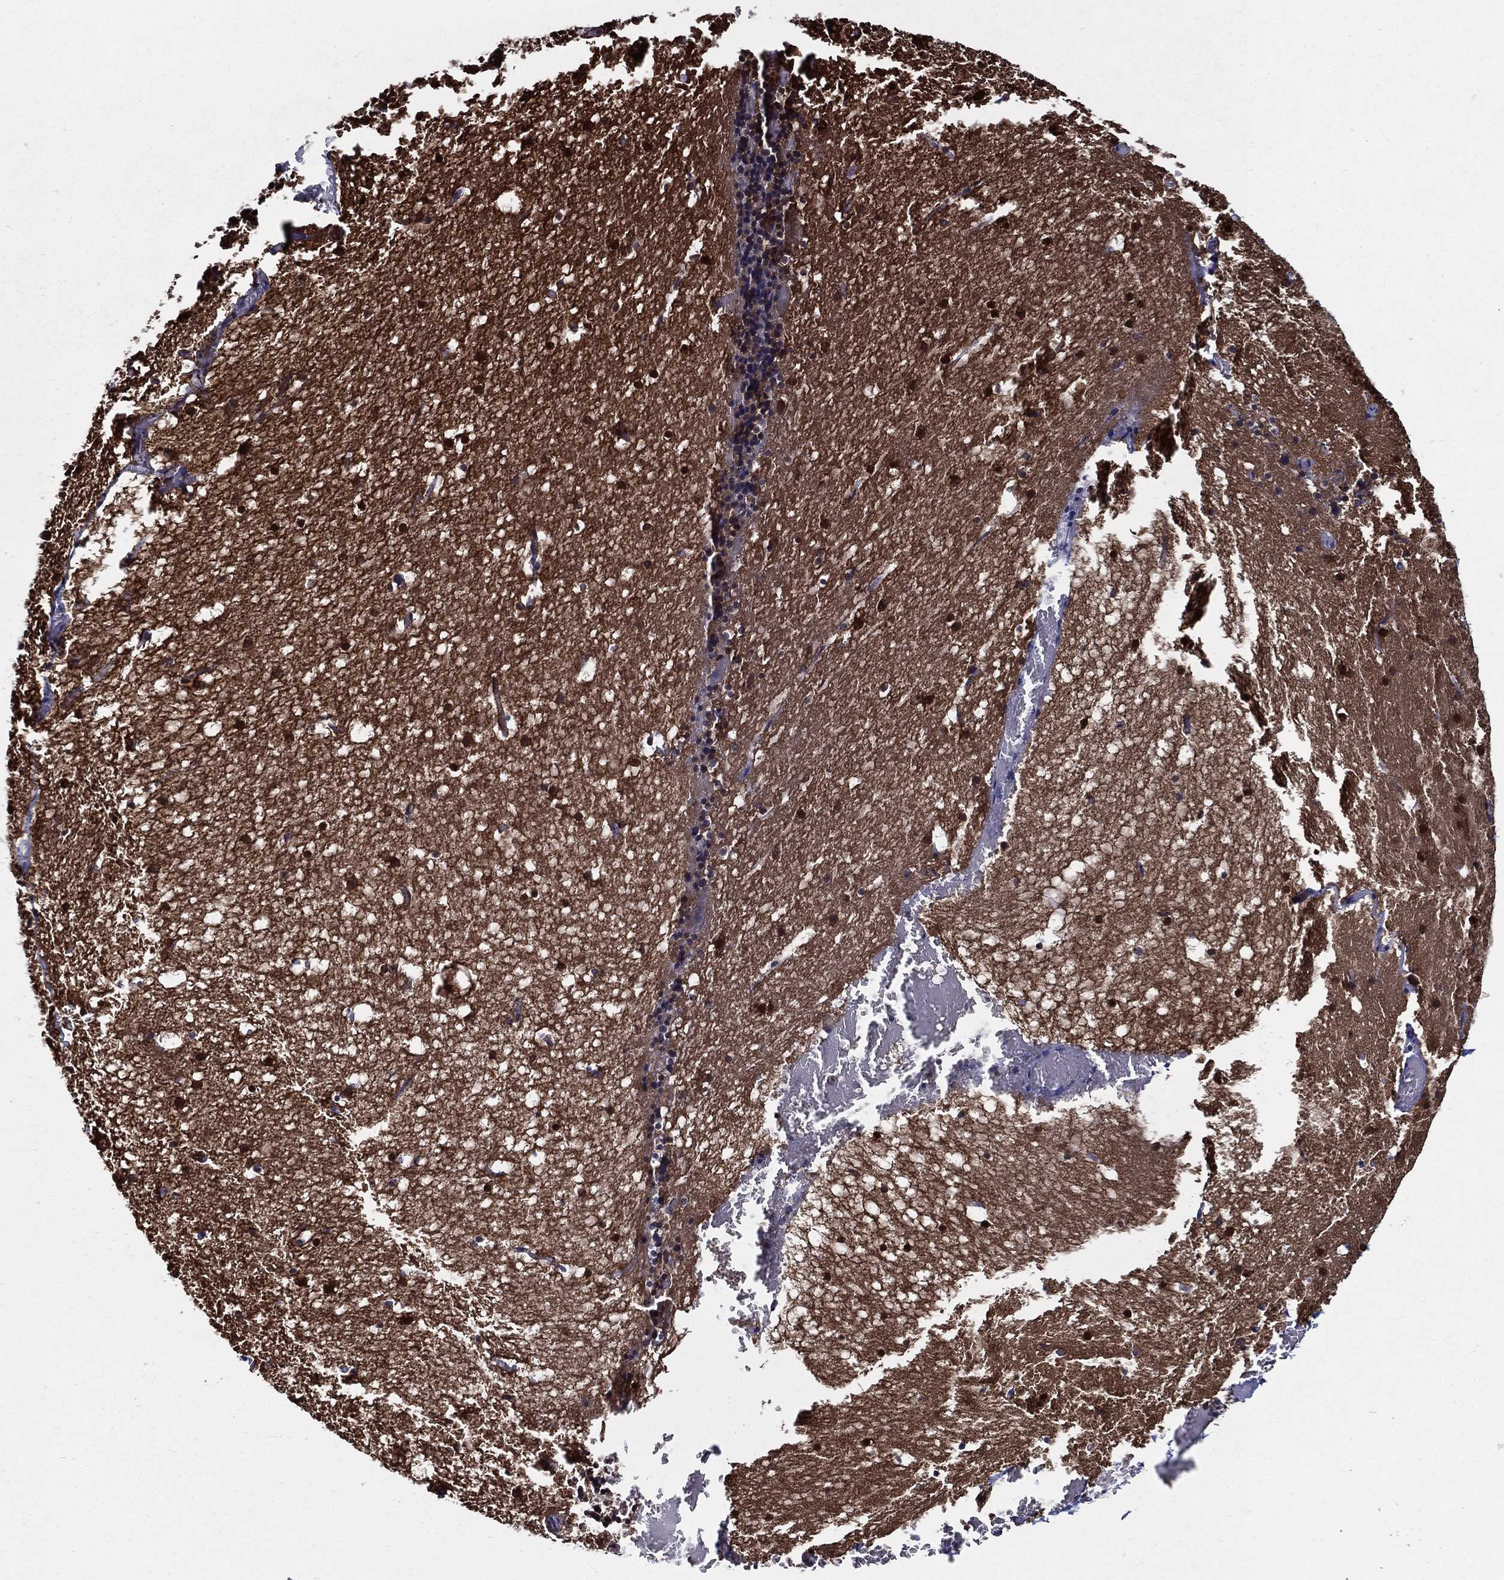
{"staining": {"intensity": "negative", "quantity": "none", "location": "none"}, "tissue": "cerebellum", "cell_type": "Cells in granular layer", "image_type": "normal", "snomed": [{"axis": "morphology", "description": "Normal tissue, NOS"}, {"axis": "topography", "description": "Cerebellum"}], "caption": "Immunohistochemical staining of unremarkable cerebellum reveals no significant positivity in cells in granular layer. (Brightfield microscopy of DAB (3,3'-diaminobenzidine) IHC at high magnification).", "gene": "ARHGAP11A", "patient": {"sex": "male", "age": 37}}